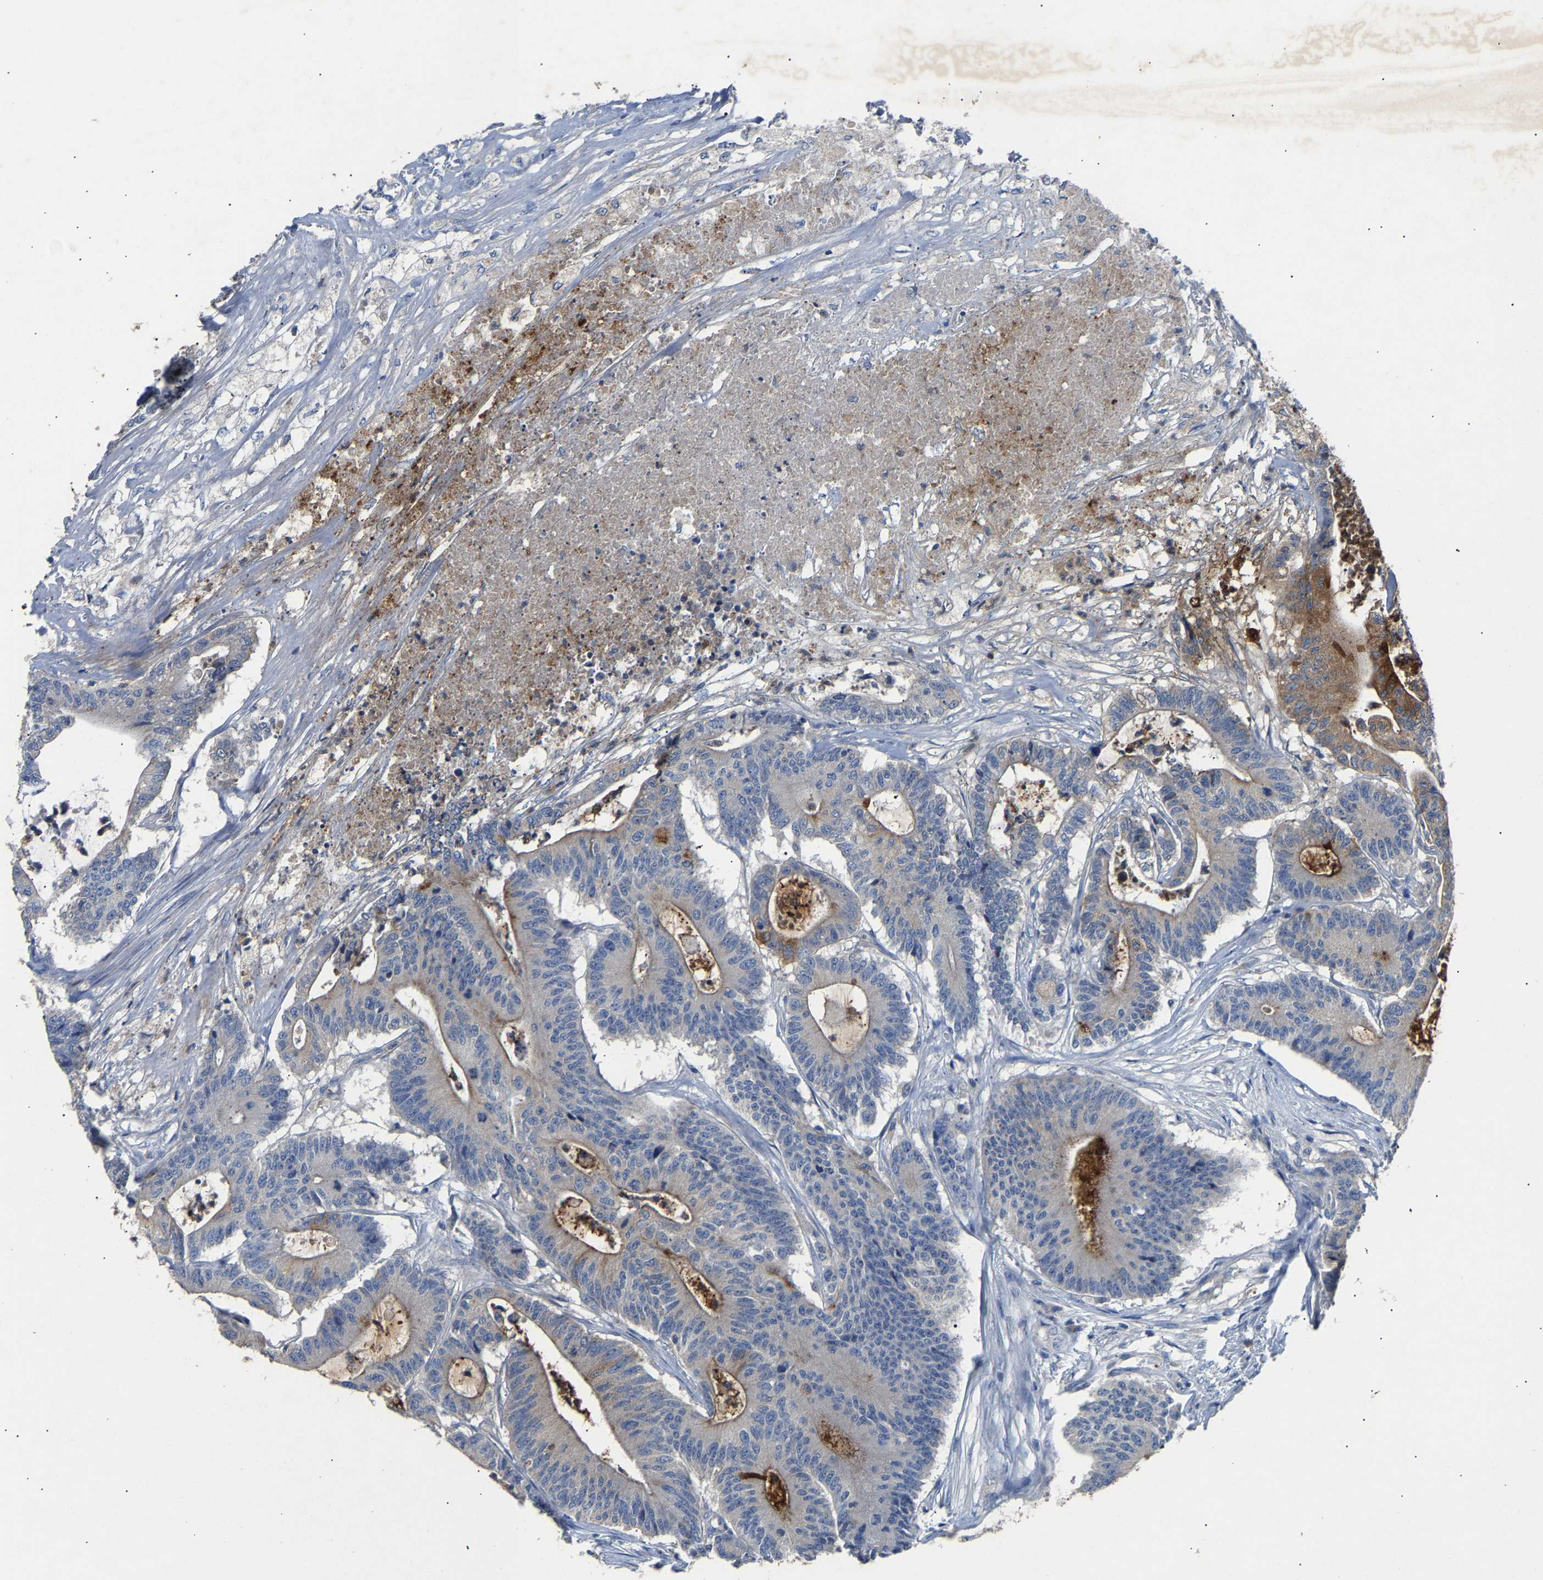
{"staining": {"intensity": "weak", "quantity": "<25%", "location": "cytoplasmic/membranous"}, "tissue": "colorectal cancer", "cell_type": "Tumor cells", "image_type": "cancer", "snomed": [{"axis": "morphology", "description": "Adenocarcinoma, NOS"}, {"axis": "topography", "description": "Colon"}], "caption": "Immunohistochemistry photomicrograph of neoplastic tissue: colorectal cancer stained with DAB (3,3'-diaminobenzidine) shows no significant protein positivity in tumor cells.", "gene": "CCDC171", "patient": {"sex": "female", "age": 84}}